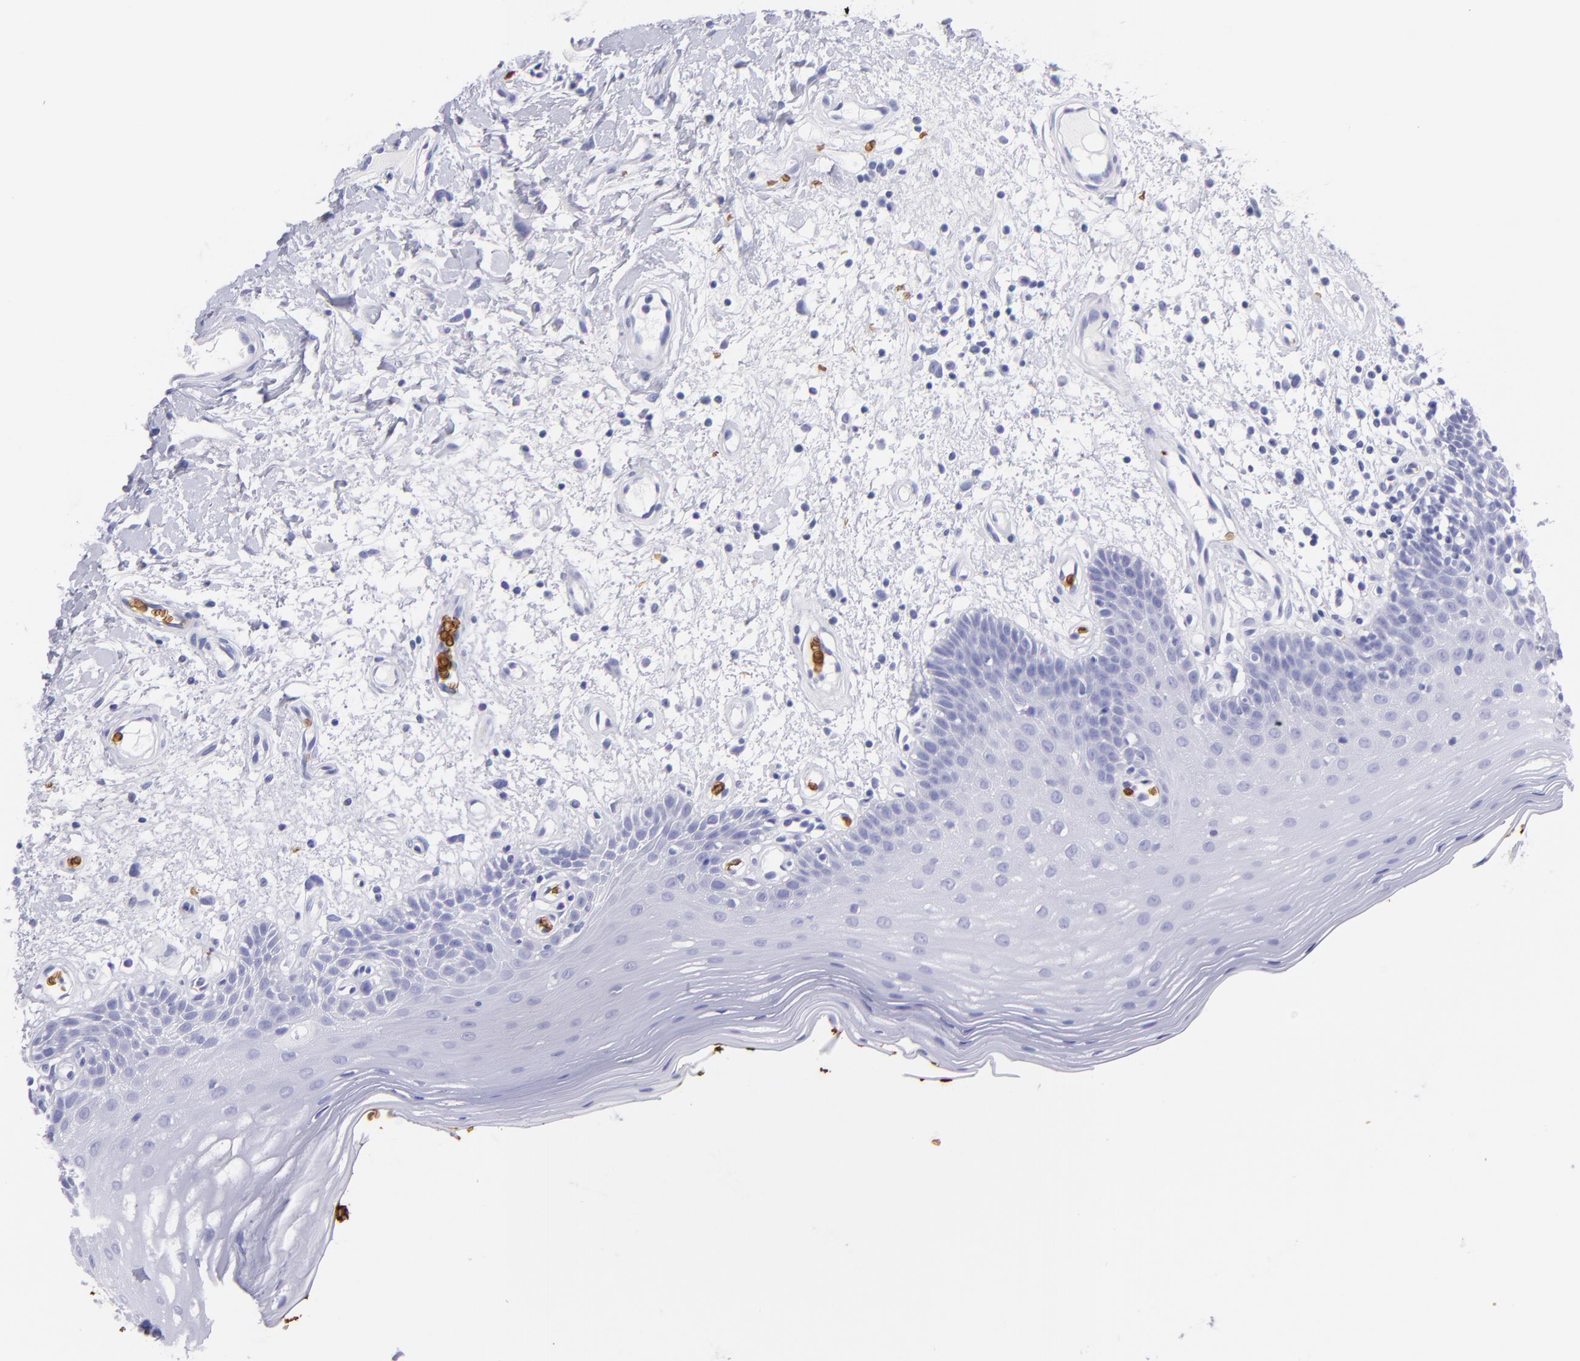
{"staining": {"intensity": "negative", "quantity": "none", "location": "none"}, "tissue": "oral mucosa", "cell_type": "Squamous epithelial cells", "image_type": "normal", "snomed": [{"axis": "morphology", "description": "Normal tissue, NOS"}, {"axis": "morphology", "description": "Squamous cell carcinoma, NOS"}, {"axis": "topography", "description": "Skeletal muscle"}, {"axis": "topography", "description": "Oral tissue"}, {"axis": "topography", "description": "Head-Neck"}], "caption": "IHC of normal oral mucosa demonstrates no expression in squamous epithelial cells. (DAB immunohistochemistry, high magnification).", "gene": "GYPA", "patient": {"sex": "male", "age": 71}}